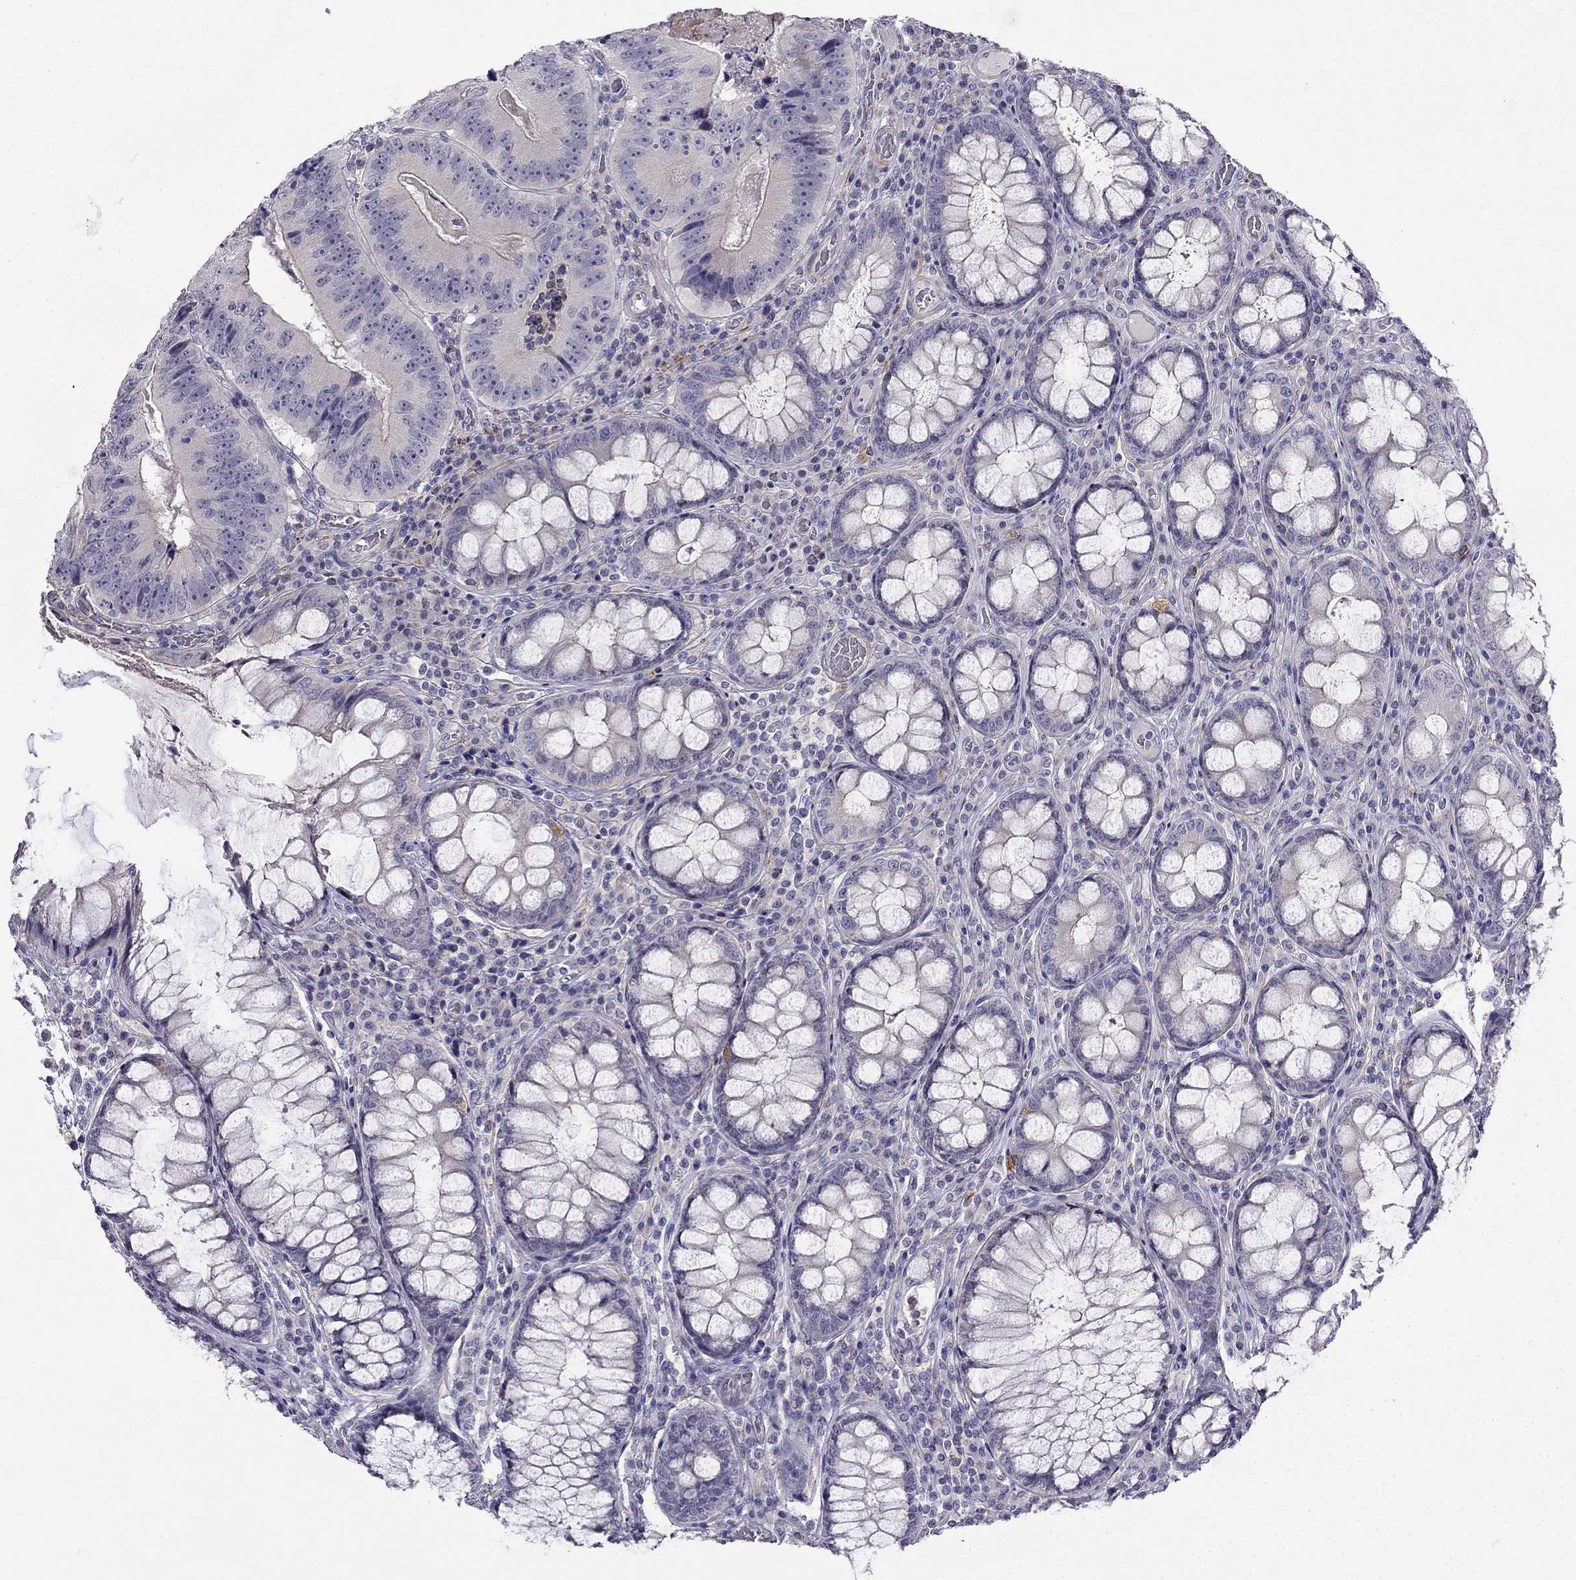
{"staining": {"intensity": "negative", "quantity": "none", "location": "none"}, "tissue": "colorectal cancer", "cell_type": "Tumor cells", "image_type": "cancer", "snomed": [{"axis": "morphology", "description": "Adenocarcinoma, NOS"}, {"axis": "topography", "description": "Colon"}], "caption": "Immunohistochemistry (IHC) histopathology image of neoplastic tissue: colorectal adenocarcinoma stained with DAB reveals no significant protein expression in tumor cells.", "gene": "C16orf89", "patient": {"sex": "female", "age": 86}}